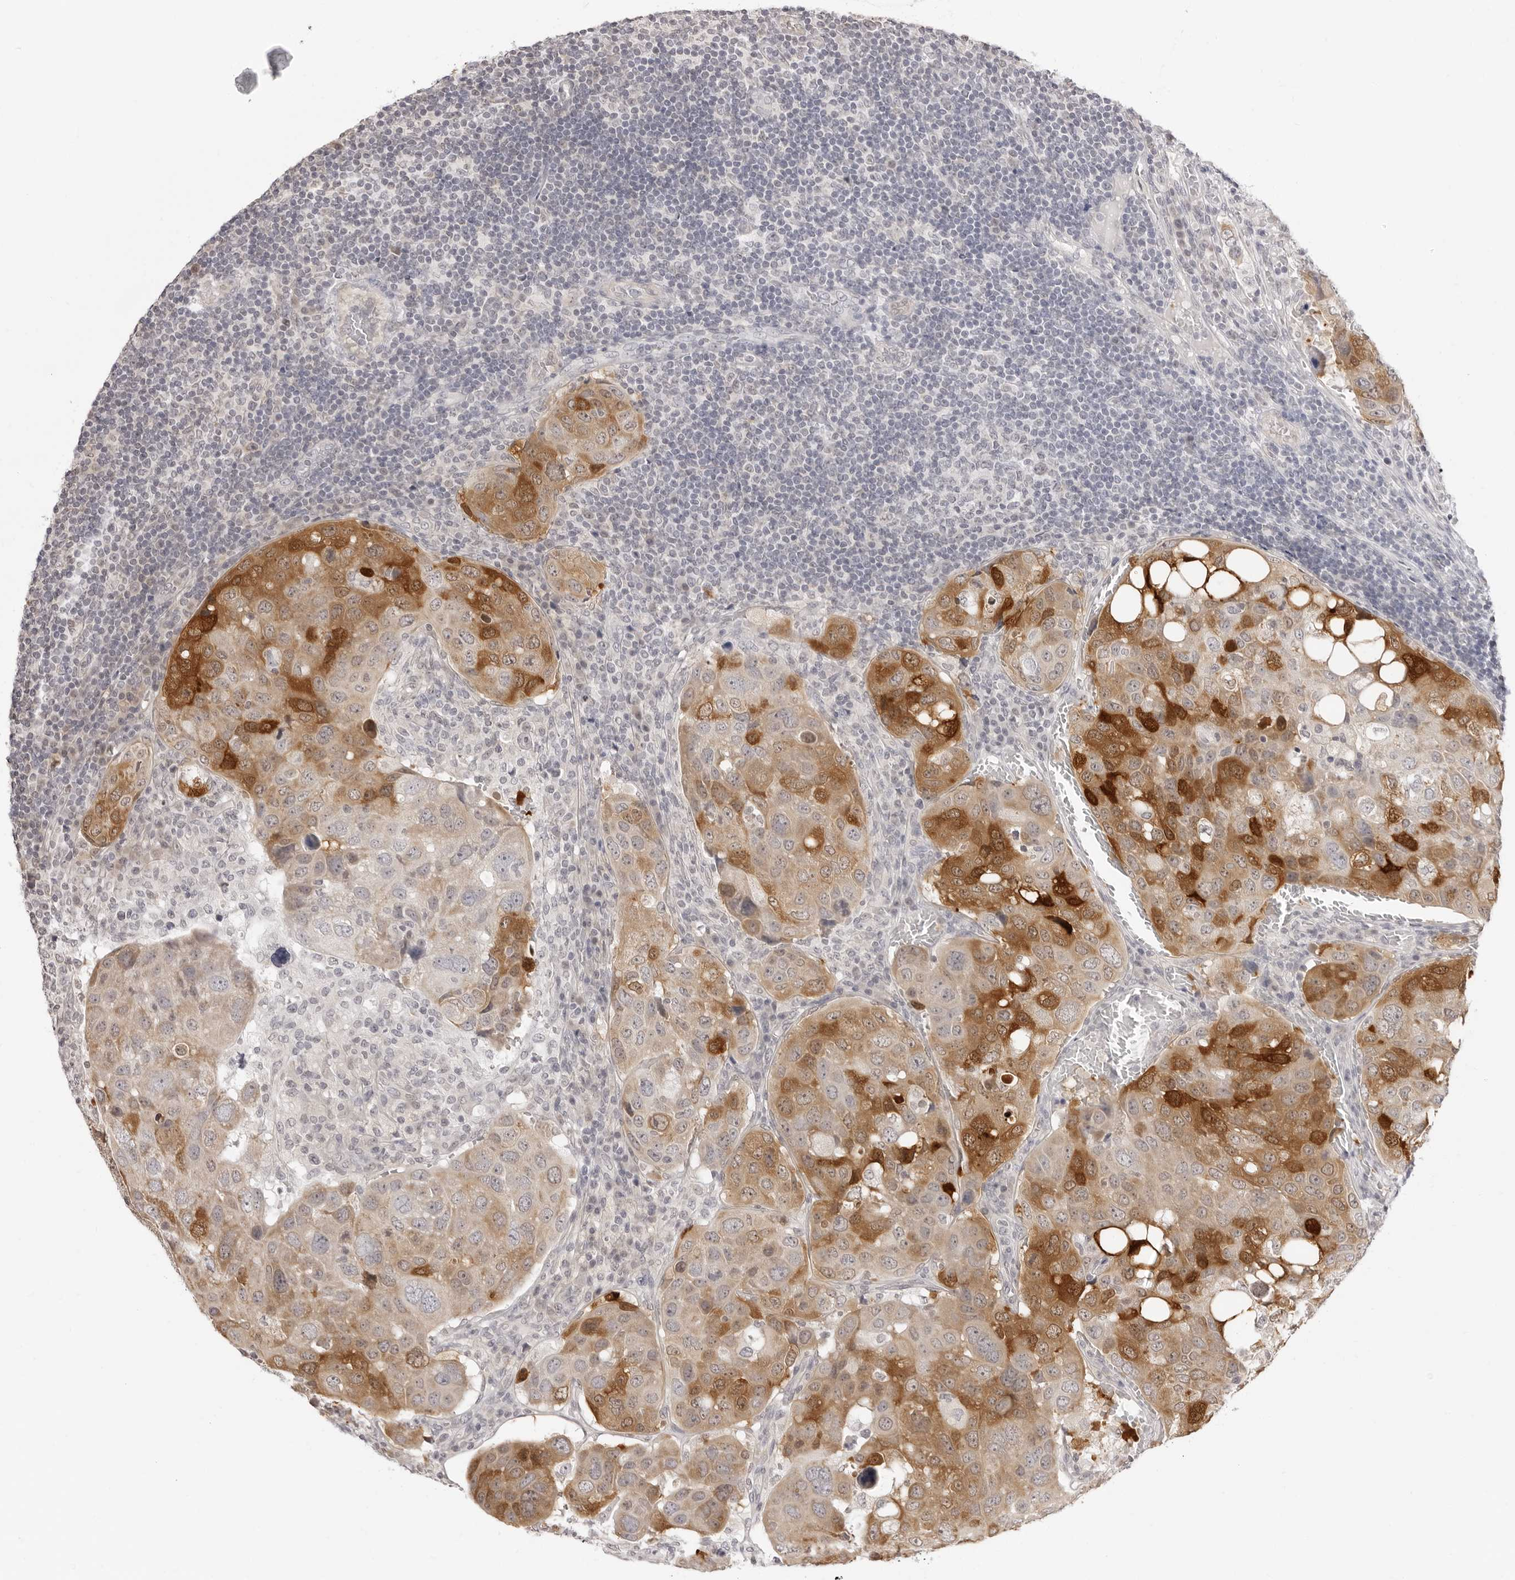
{"staining": {"intensity": "moderate", "quantity": ">75%", "location": "cytoplasmic/membranous"}, "tissue": "urothelial cancer", "cell_type": "Tumor cells", "image_type": "cancer", "snomed": [{"axis": "morphology", "description": "Urothelial carcinoma, High grade"}, {"axis": "topography", "description": "Lymph node"}, {"axis": "topography", "description": "Urinary bladder"}], "caption": "High-grade urothelial carcinoma stained with a brown dye exhibits moderate cytoplasmic/membranous positive positivity in approximately >75% of tumor cells.", "gene": "FDPS", "patient": {"sex": "male", "age": 51}}